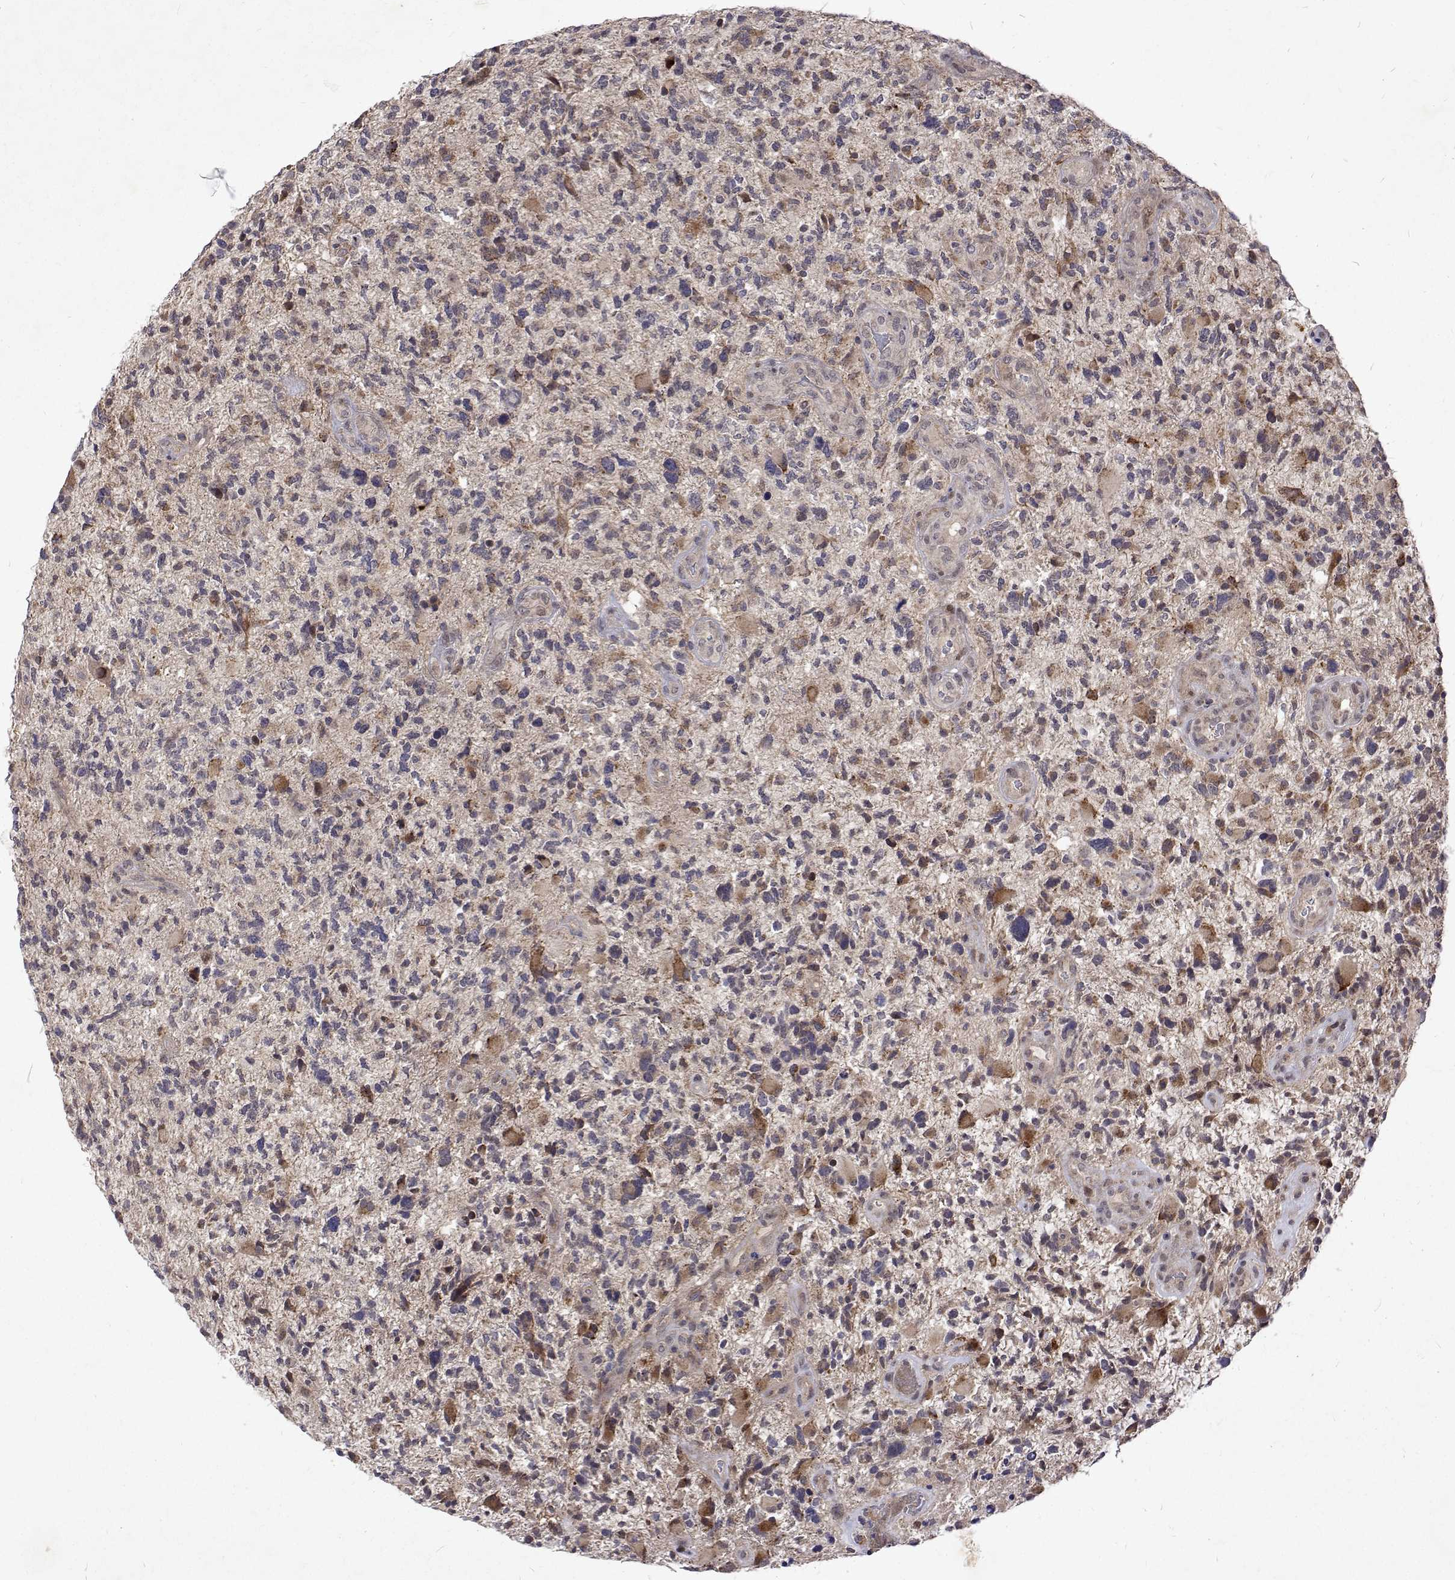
{"staining": {"intensity": "moderate", "quantity": "<25%", "location": "cytoplasmic/membranous"}, "tissue": "glioma", "cell_type": "Tumor cells", "image_type": "cancer", "snomed": [{"axis": "morphology", "description": "Glioma, malignant, High grade"}, {"axis": "topography", "description": "Brain"}], "caption": "DAB immunohistochemical staining of human glioma exhibits moderate cytoplasmic/membranous protein expression in approximately <25% of tumor cells.", "gene": "ALKBH8", "patient": {"sex": "female", "age": 71}}